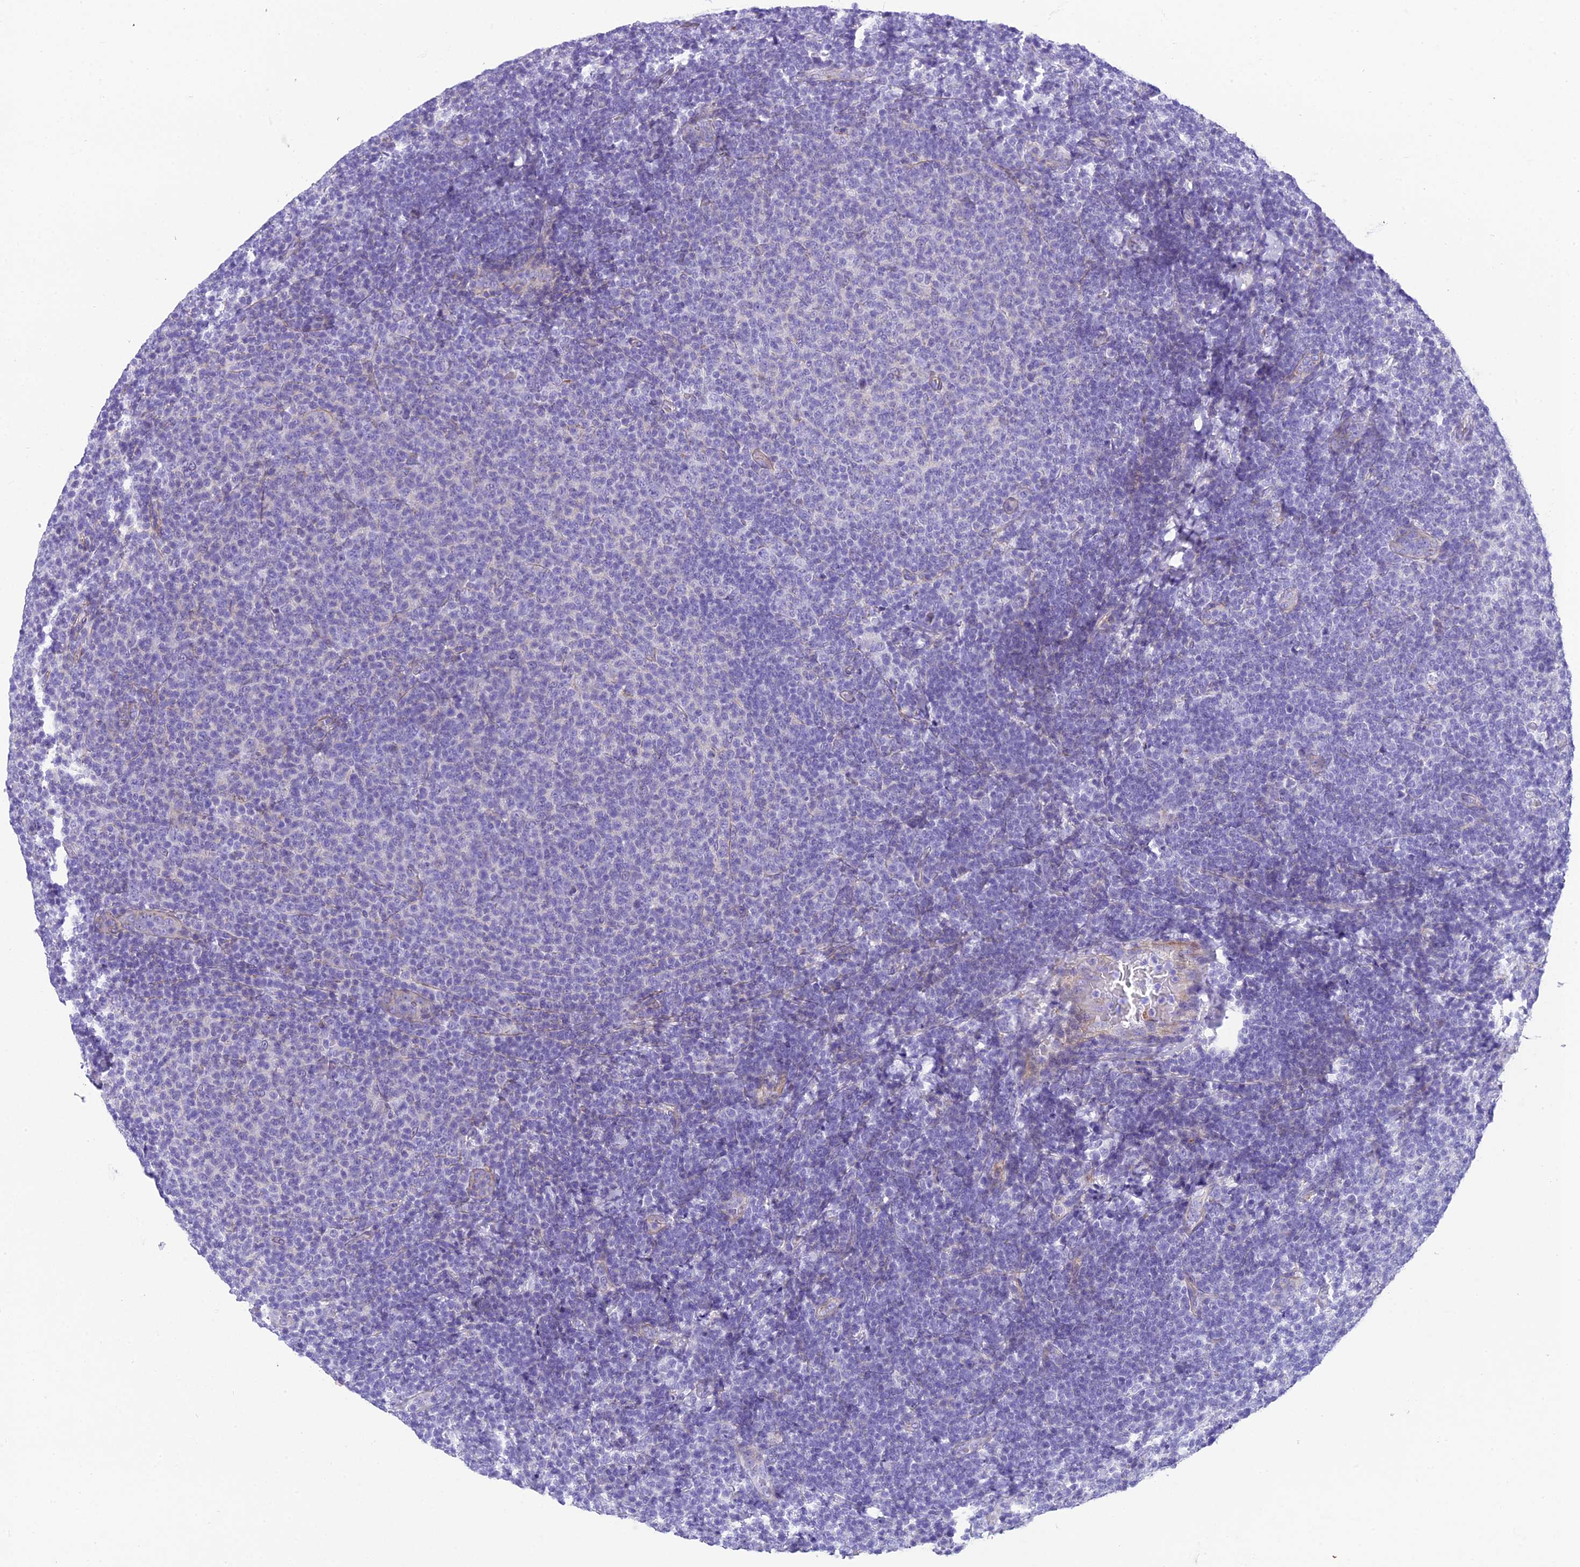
{"staining": {"intensity": "negative", "quantity": "none", "location": "none"}, "tissue": "lymphoma", "cell_type": "Tumor cells", "image_type": "cancer", "snomed": [{"axis": "morphology", "description": "Malignant lymphoma, non-Hodgkin's type, Low grade"}, {"axis": "topography", "description": "Lymph node"}], "caption": "A high-resolution image shows immunohistochemistry staining of malignant lymphoma, non-Hodgkin's type (low-grade), which shows no significant expression in tumor cells.", "gene": "GFRA1", "patient": {"sex": "male", "age": 66}}